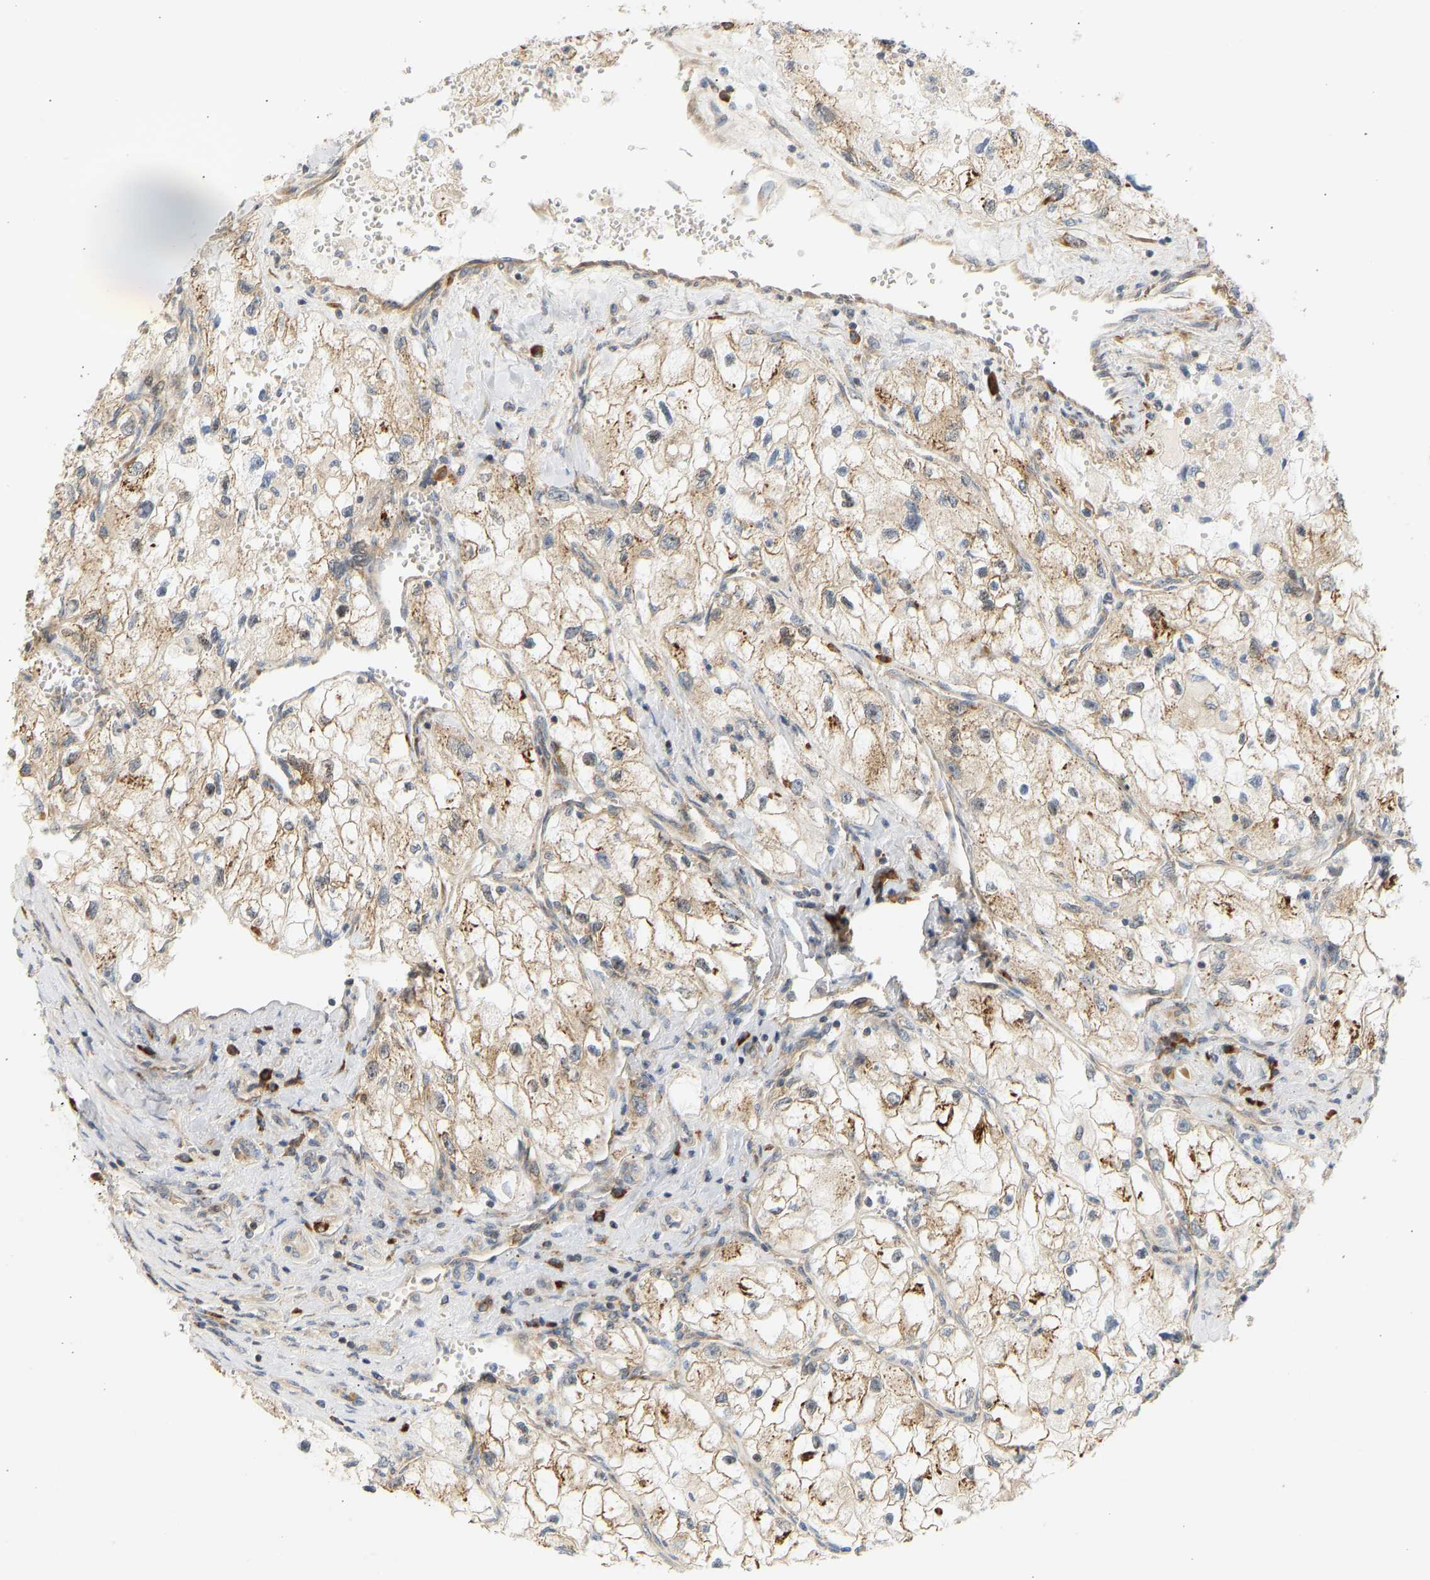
{"staining": {"intensity": "moderate", "quantity": ">75%", "location": "cytoplasmic/membranous"}, "tissue": "renal cancer", "cell_type": "Tumor cells", "image_type": "cancer", "snomed": [{"axis": "morphology", "description": "Adenocarcinoma, NOS"}, {"axis": "topography", "description": "Kidney"}], "caption": "A medium amount of moderate cytoplasmic/membranous expression is identified in about >75% of tumor cells in renal cancer (adenocarcinoma) tissue.", "gene": "RPS14", "patient": {"sex": "female", "age": 70}}